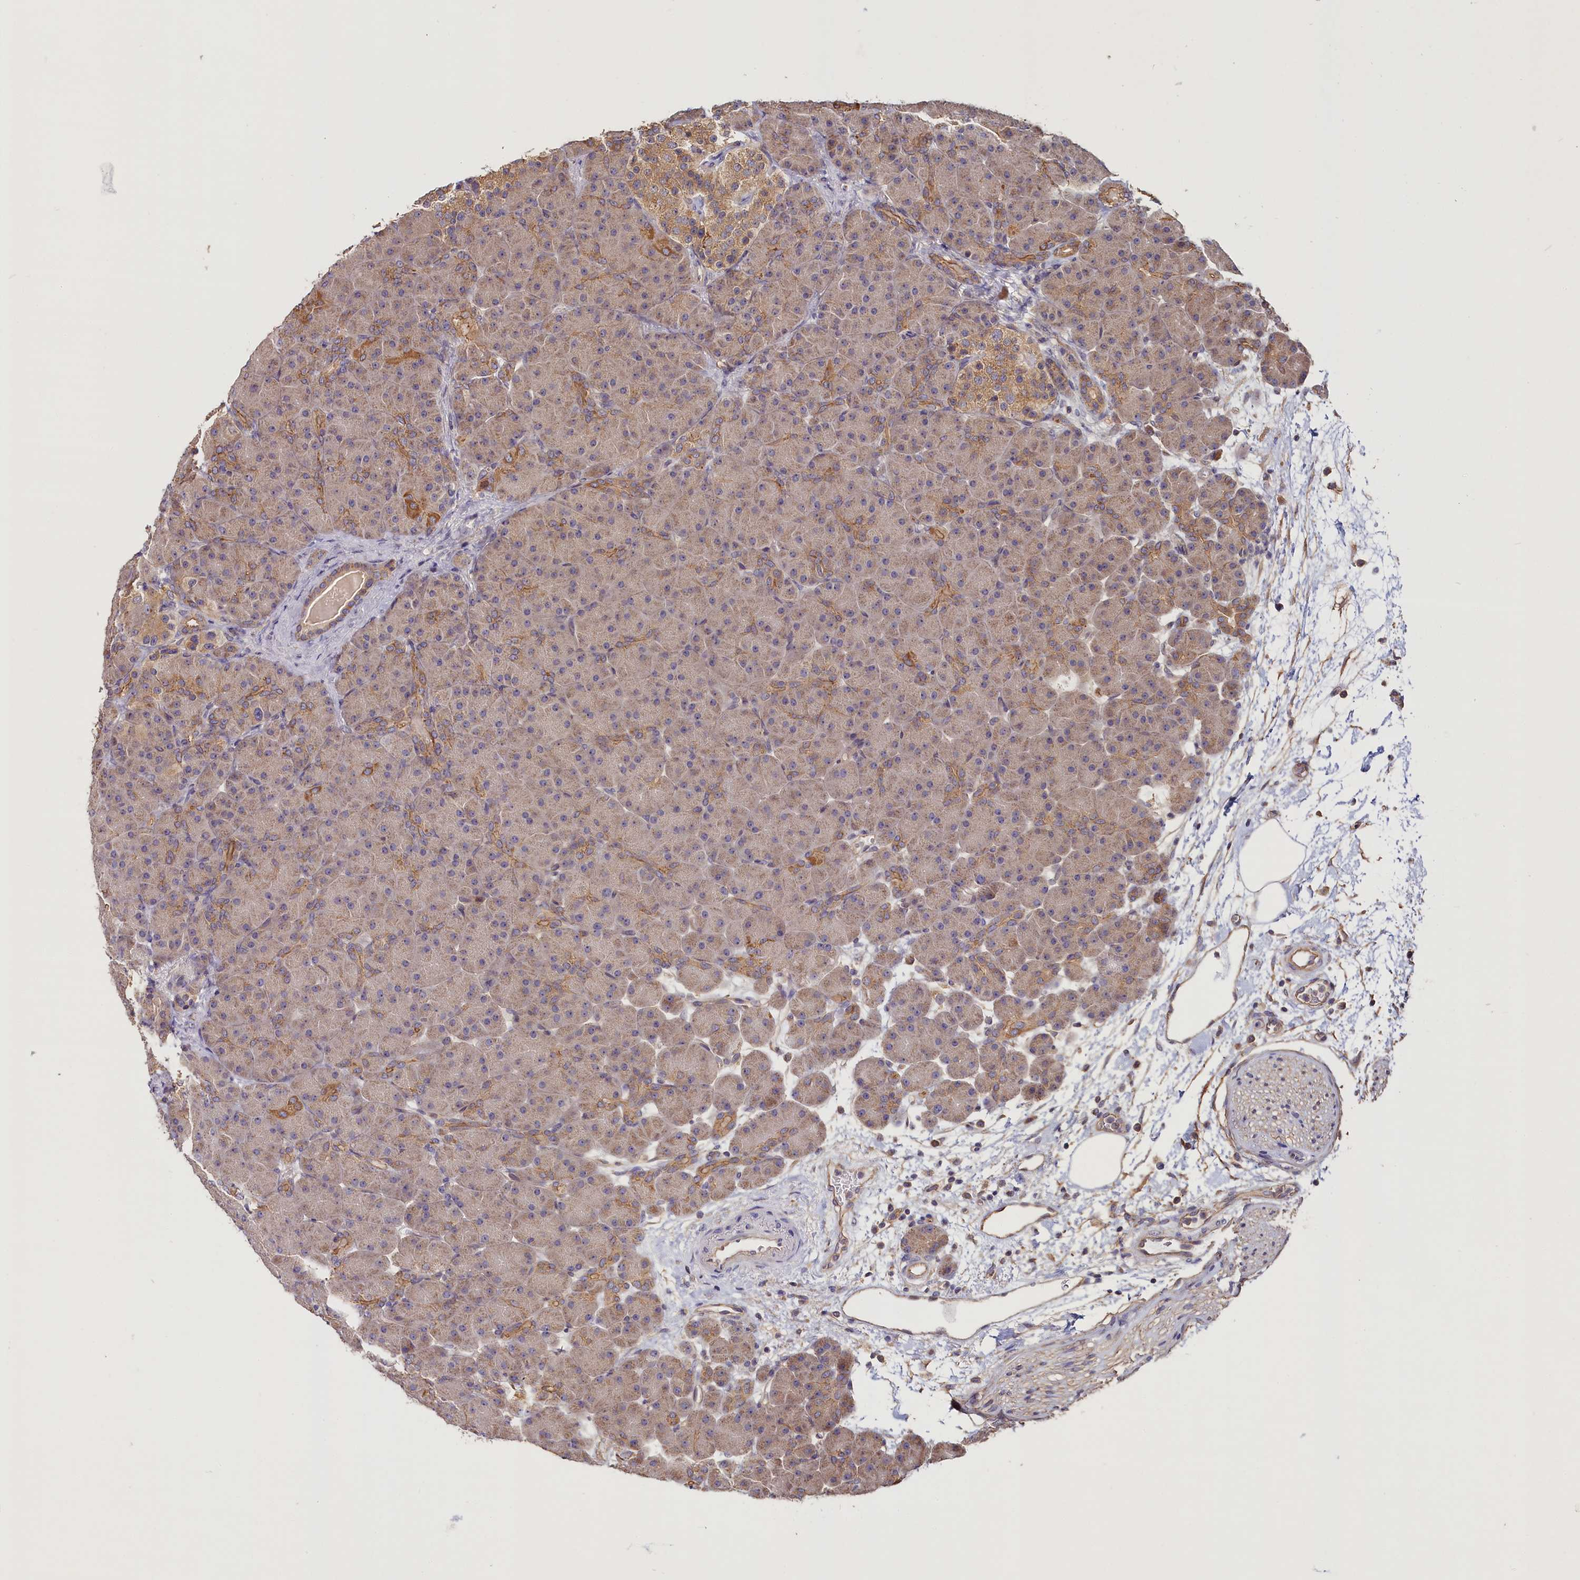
{"staining": {"intensity": "moderate", "quantity": "<25%", "location": "cytoplasmic/membranous"}, "tissue": "pancreas", "cell_type": "Exocrine glandular cells", "image_type": "normal", "snomed": [{"axis": "morphology", "description": "Normal tissue, NOS"}, {"axis": "topography", "description": "Pancreas"}], "caption": "Exocrine glandular cells show low levels of moderate cytoplasmic/membranous positivity in approximately <25% of cells in unremarkable human pancreas.", "gene": "KATNB1", "patient": {"sex": "male", "age": 66}}